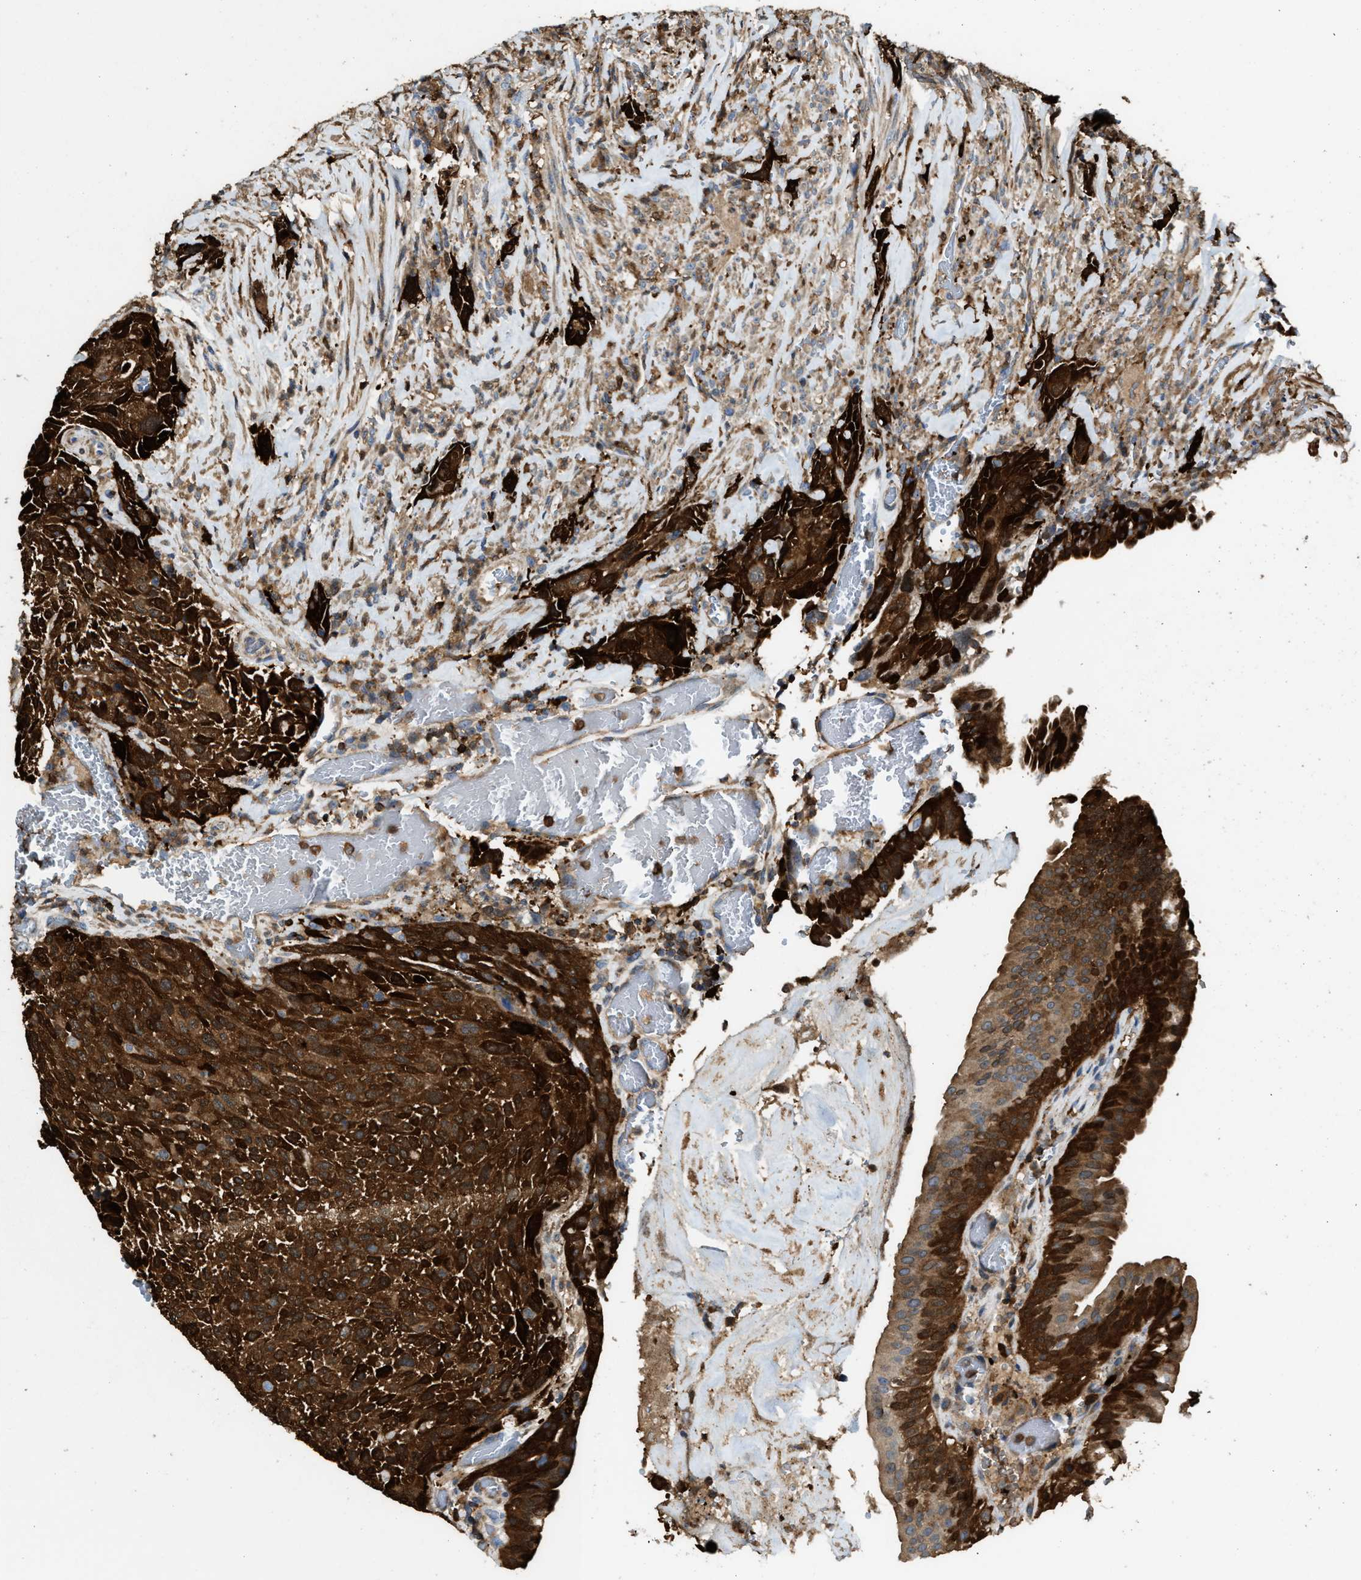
{"staining": {"intensity": "strong", "quantity": ">75%", "location": "cytoplasmic/membranous"}, "tissue": "urothelial cancer", "cell_type": "Tumor cells", "image_type": "cancer", "snomed": [{"axis": "morphology", "description": "Urothelial carcinoma, Low grade"}, {"axis": "morphology", "description": "Urothelial carcinoma, High grade"}, {"axis": "topography", "description": "Urinary bladder"}], "caption": "There is high levels of strong cytoplasmic/membranous staining in tumor cells of urothelial cancer, as demonstrated by immunohistochemical staining (brown color).", "gene": "SERPINB5", "patient": {"sex": "male", "age": 35}}